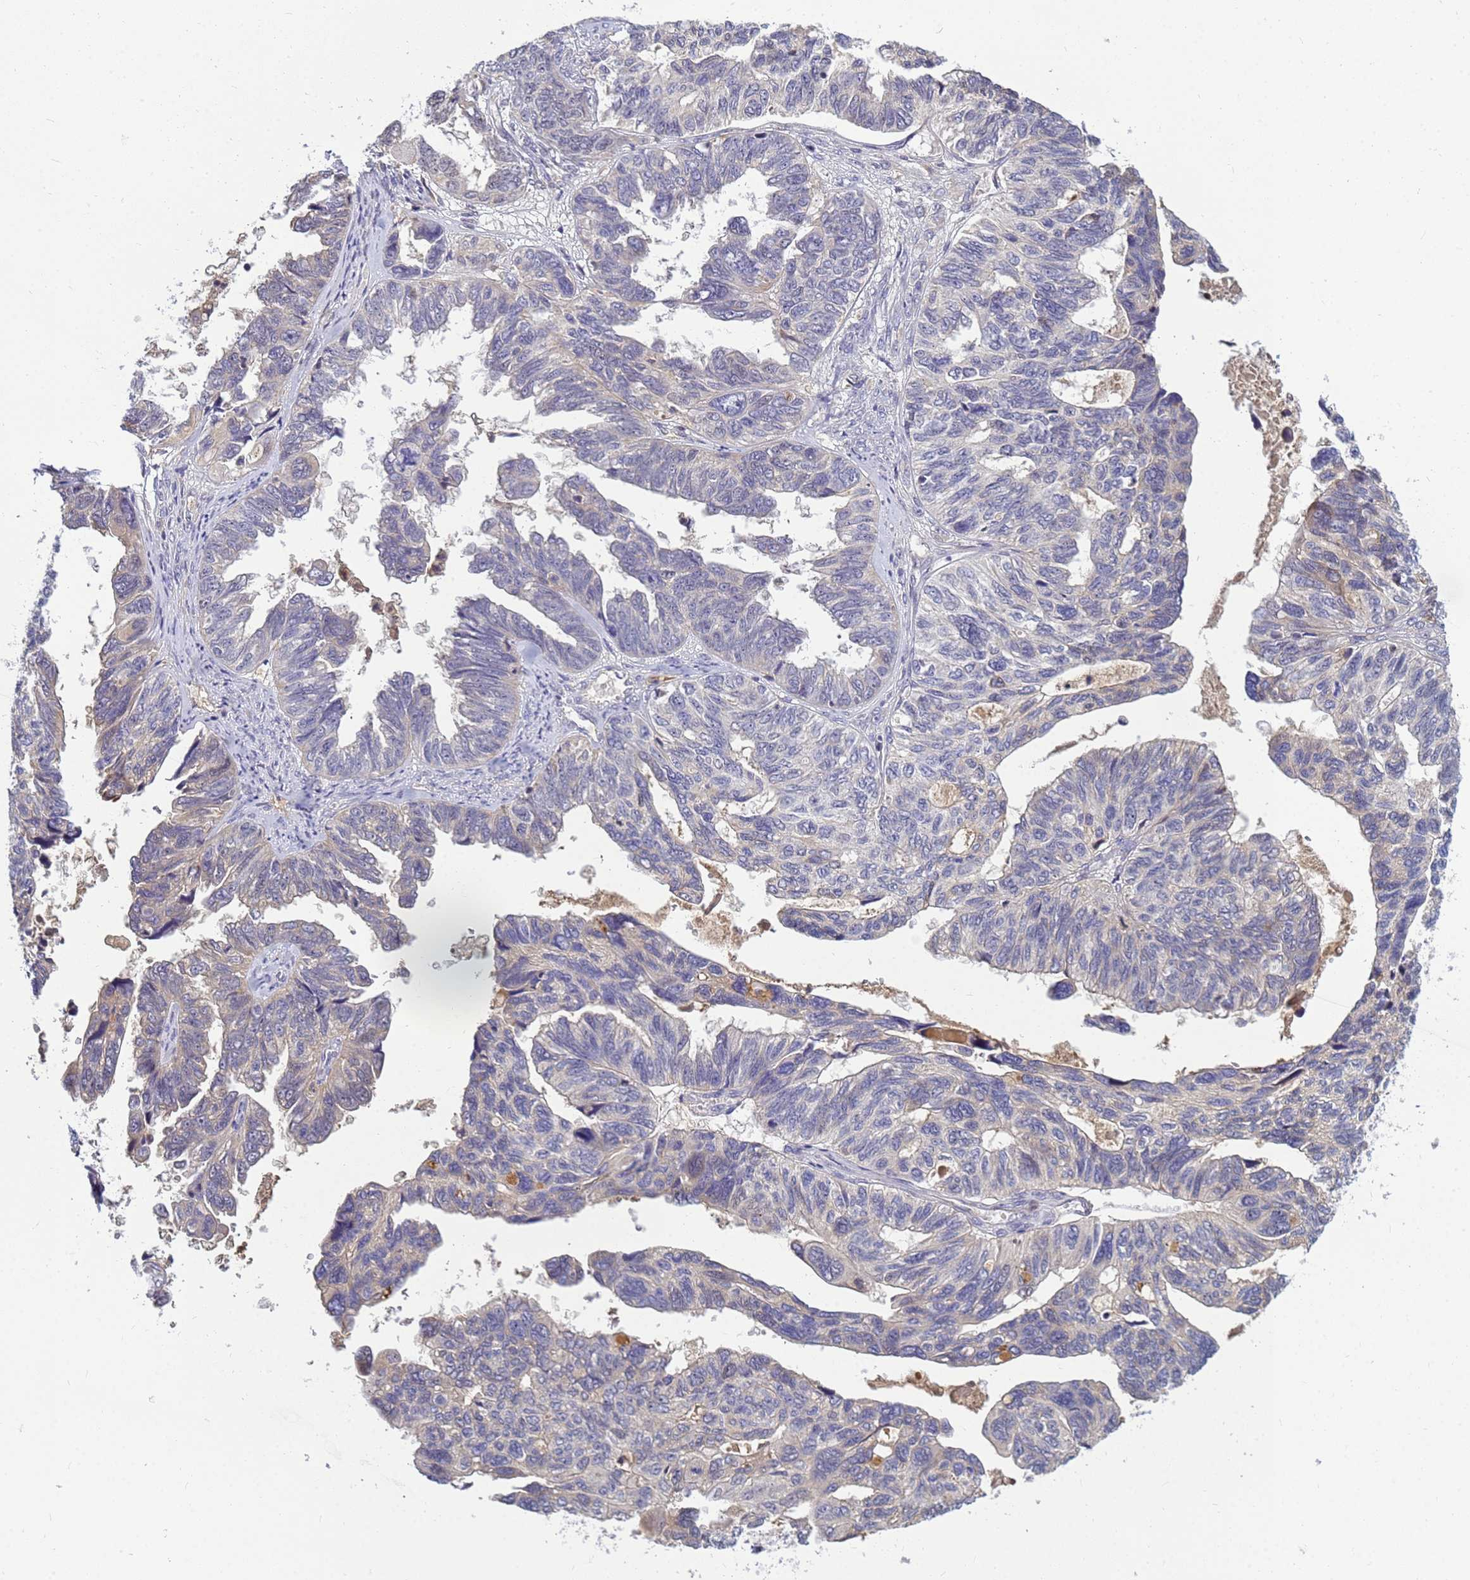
{"staining": {"intensity": "negative", "quantity": "none", "location": "none"}, "tissue": "ovarian cancer", "cell_type": "Tumor cells", "image_type": "cancer", "snomed": [{"axis": "morphology", "description": "Cystadenocarcinoma, serous, NOS"}, {"axis": "topography", "description": "Ovary"}], "caption": "An immunohistochemistry (IHC) micrograph of ovarian cancer (serous cystadenocarcinoma) is shown. There is no staining in tumor cells of ovarian cancer (serous cystadenocarcinoma). (DAB immunohistochemistry (IHC) with hematoxylin counter stain).", "gene": "TMEM74B", "patient": {"sex": "female", "age": 79}}